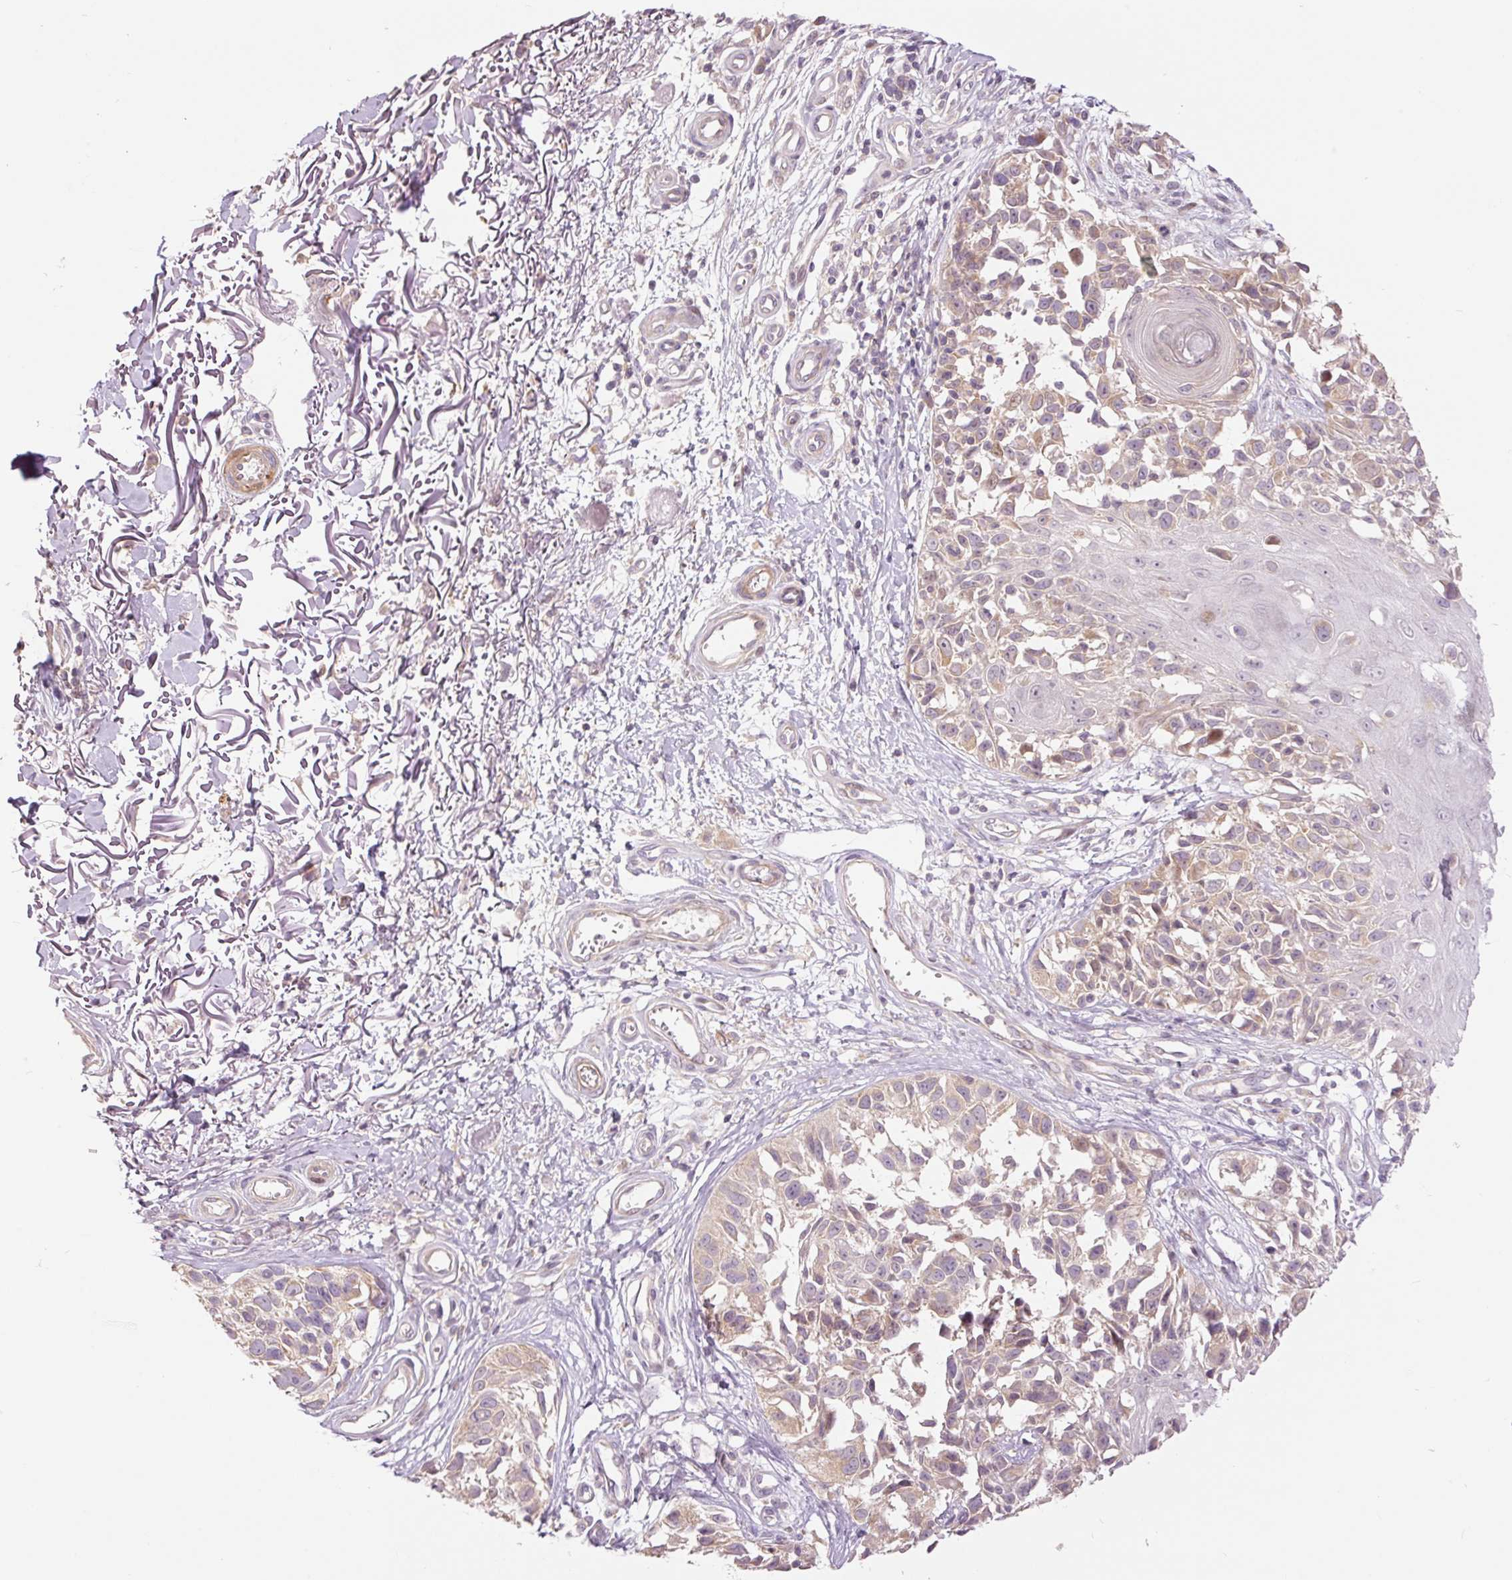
{"staining": {"intensity": "weak", "quantity": "25%-75%", "location": "cytoplasmic/membranous"}, "tissue": "melanoma", "cell_type": "Tumor cells", "image_type": "cancer", "snomed": [{"axis": "morphology", "description": "Malignant melanoma, NOS"}, {"axis": "topography", "description": "Skin"}], "caption": "There is low levels of weak cytoplasmic/membranous expression in tumor cells of malignant melanoma, as demonstrated by immunohistochemical staining (brown color).", "gene": "SLC29A3", "patient": {"sex": "male", "age": 73}}